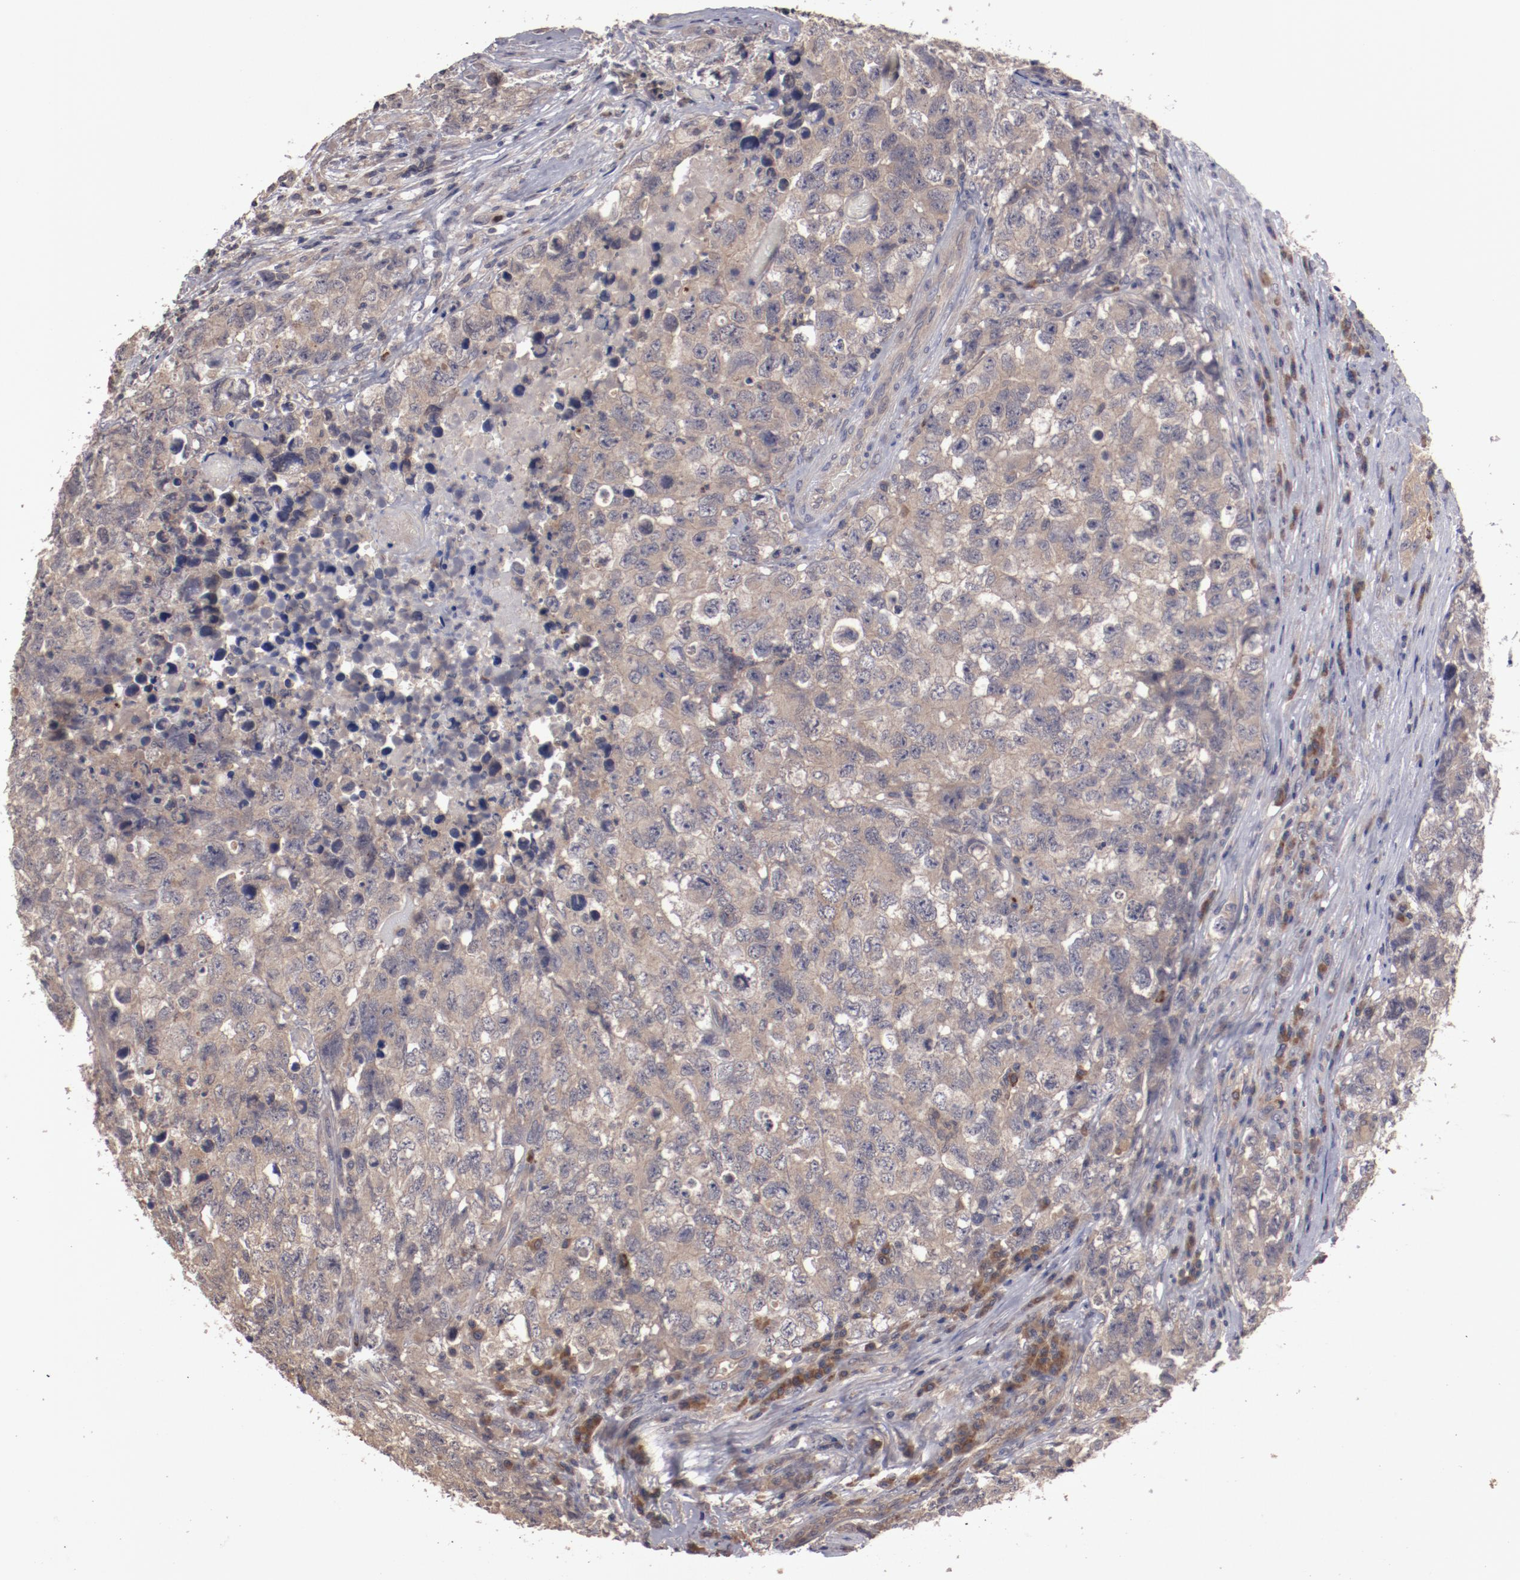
{"staining": {"intensity": "moderate", "quantity": ">75%", "location": "cytoplasmic/membranous"}, "tissue": "testis cancer", "cell_type": "Tumor cells", "image_type": "cancer", "snomed": [{"axis": "morphology", "description": "Carcinoma, Embryonal, NOS"}, {"axis": "topography", "description": "Testis"}], "caption": "IHC histopathology image of neoplastic tissue: human testis cancer stained using immunohistochemistry displays medium levels of moderate protein expression localized specifically in the cytoplasmic/membranous of tumor cells, appearing as a cytoplasmic/membranous brown color.", "gene": "LRRC75B", "patient": {"sex": "male", "age": 31}}